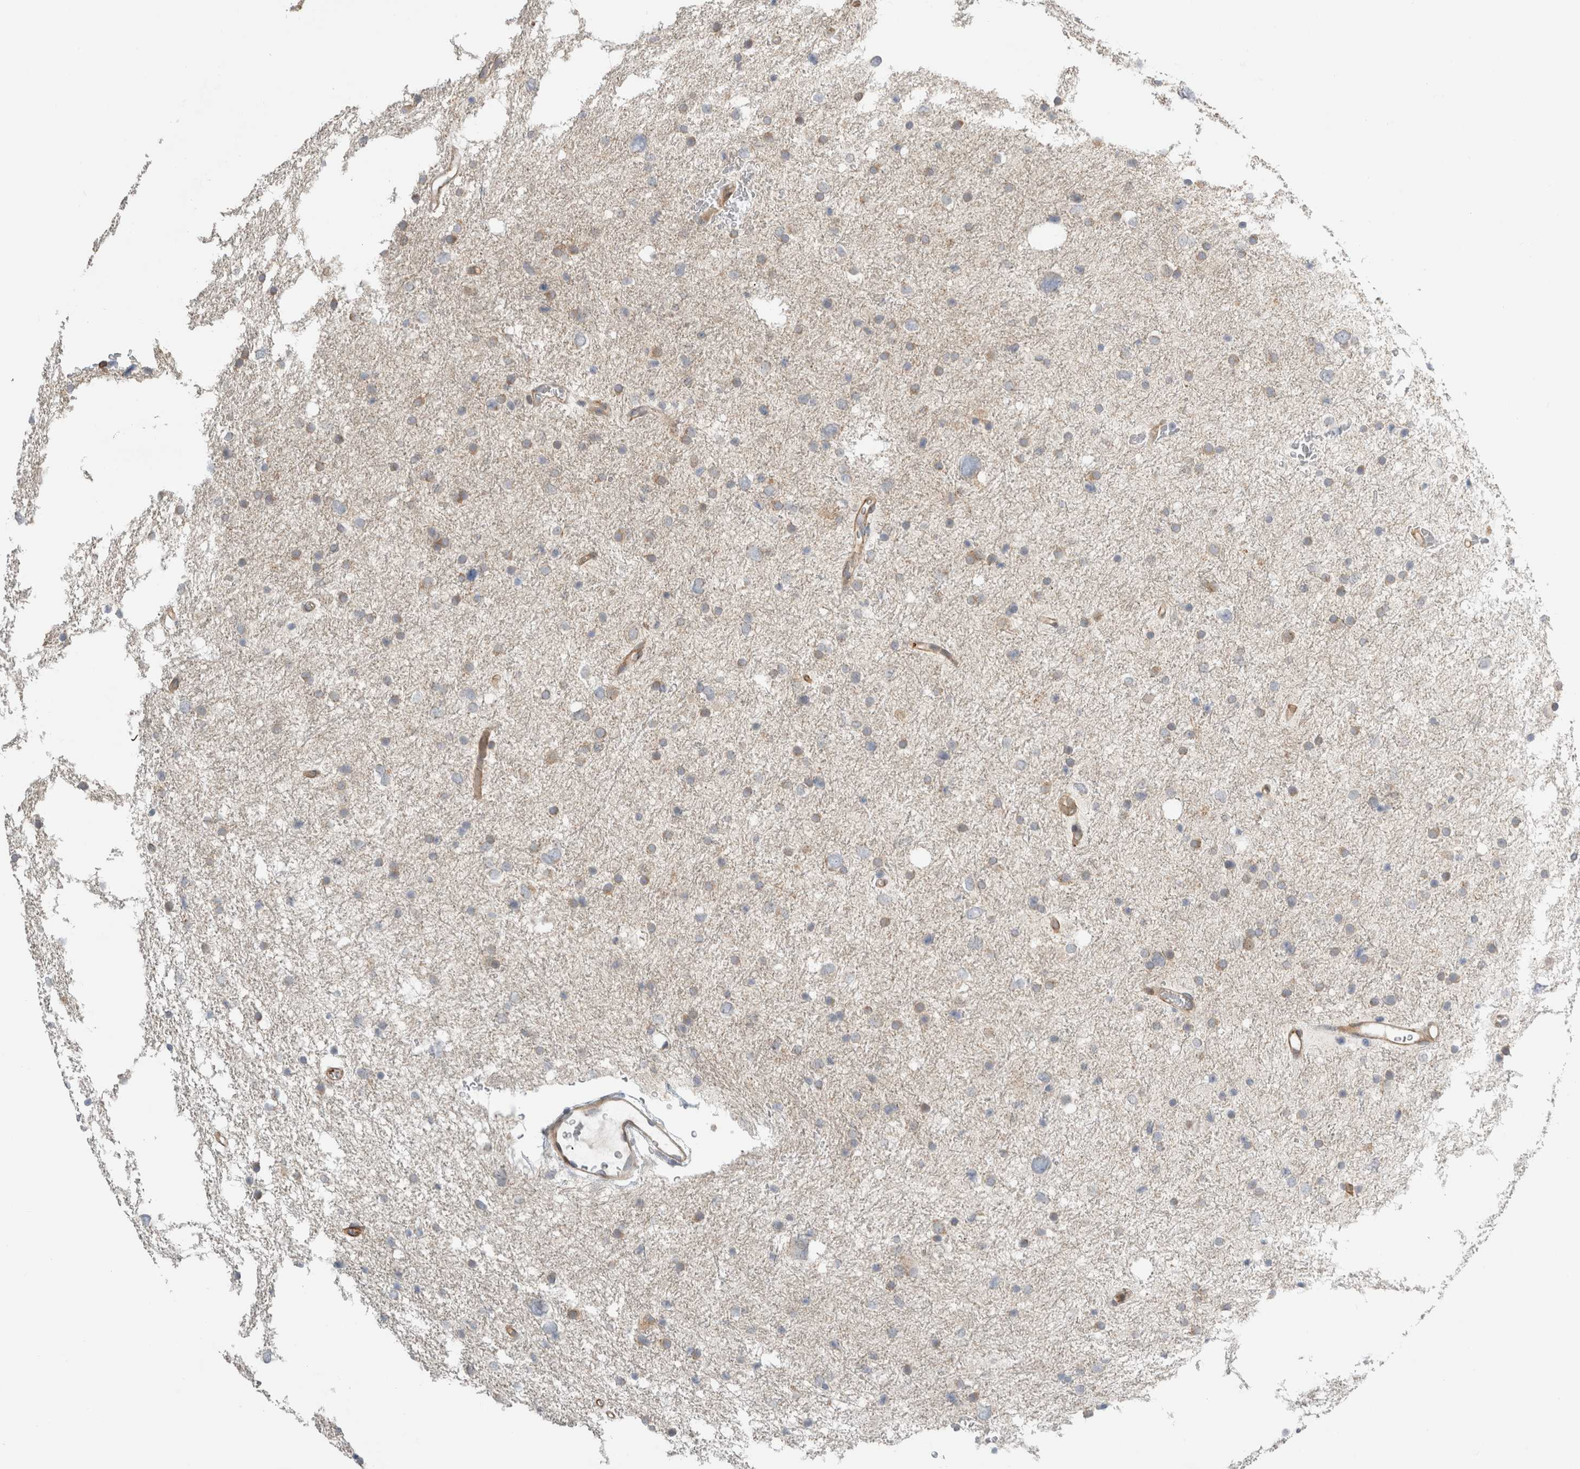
{"staining": {"intensity": "weak", "quantity": "<25%", "location": "cytoplasmic/membranous"}, "tissue": "glioma", "cell_type": "Tumor cells", "image_type": "cancer", "snomed": [{"axis": "morphology", "description": "Glioma, malignant, Low grade"}, {"axis": "topography", "description": "Brain"}], "caption": "There is no significant positivity in tumor cells of malignant glioma (low-grade).", "gene": "KPNA5", "patient": {"sex": "female", "age": 37}}